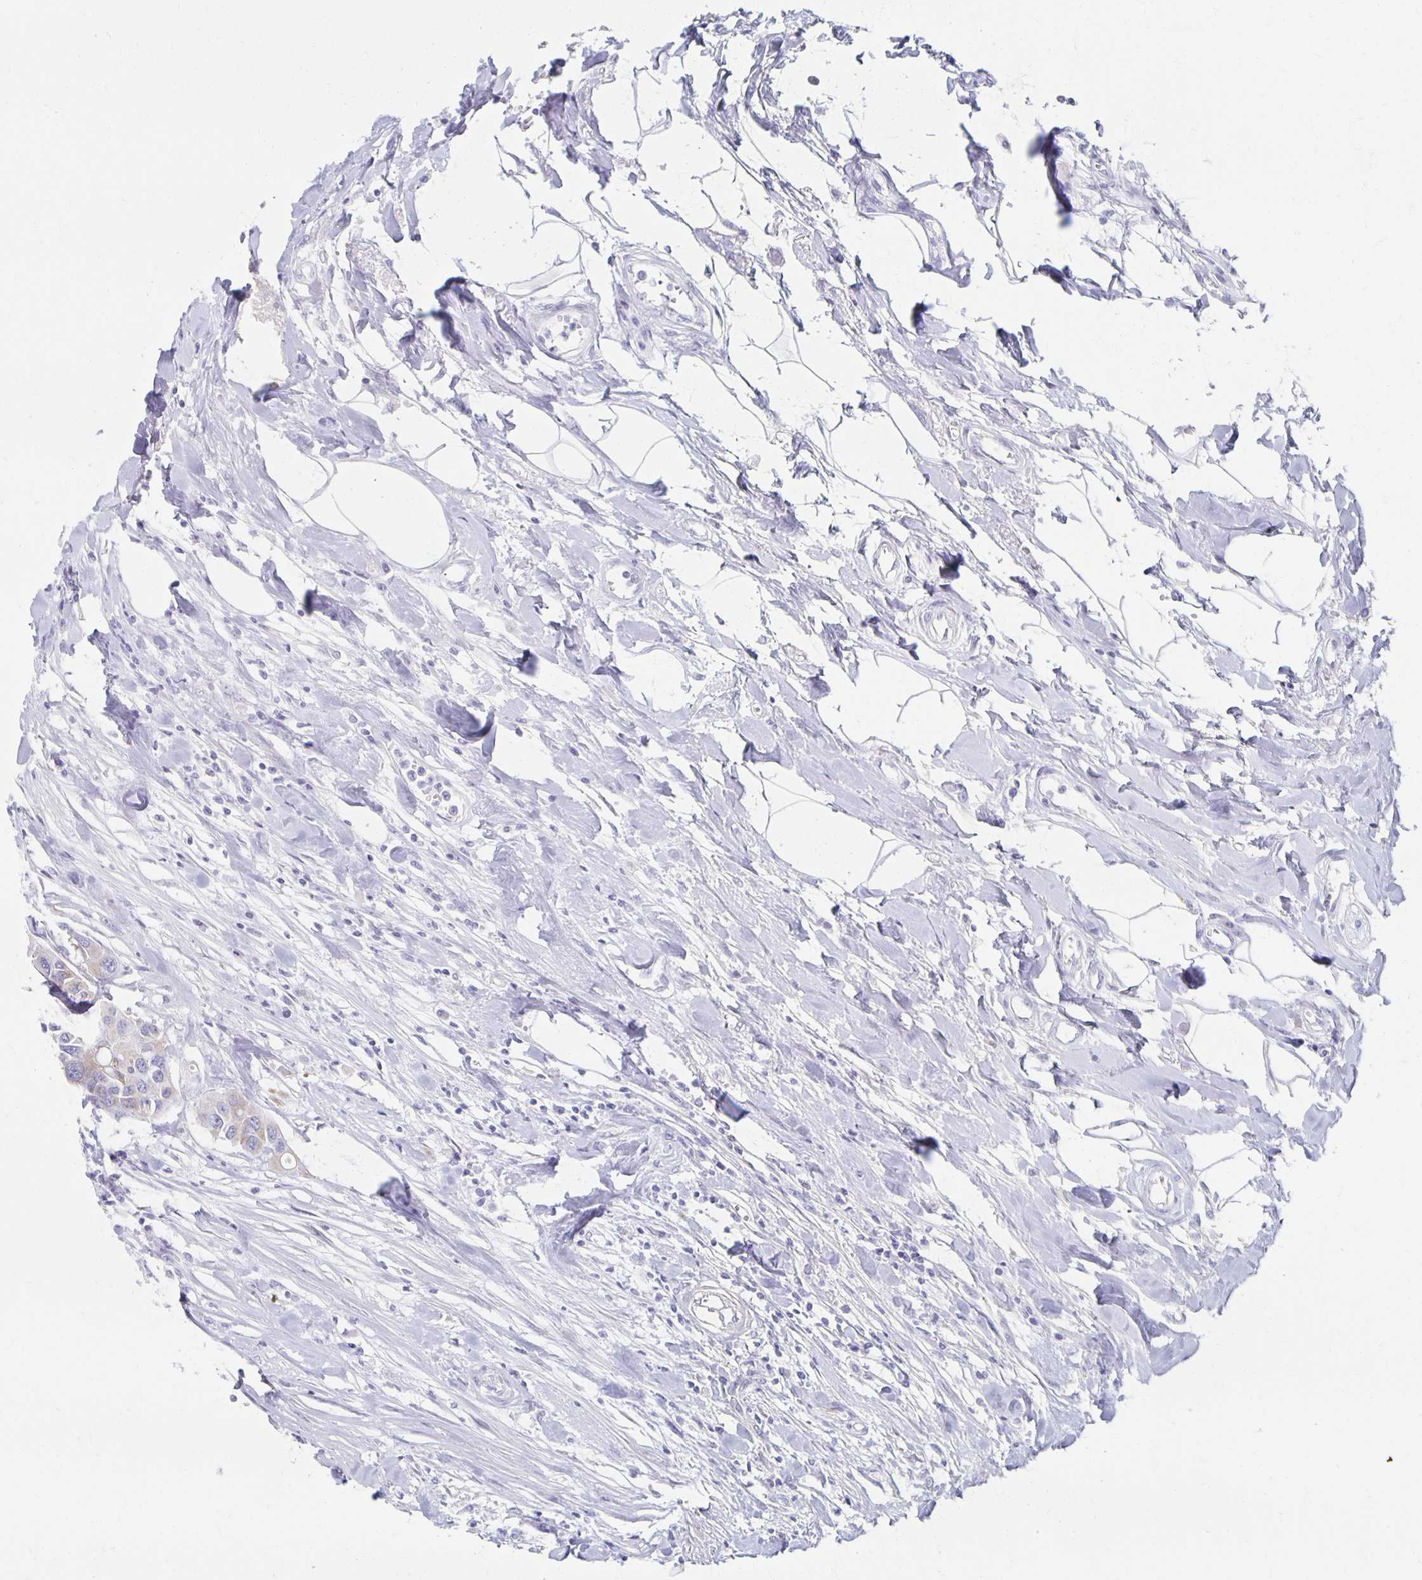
{"staining": {"intensity": "negative", "quantity": "none", "location": "none"}, "tissue": "colorectal cancer", "cell_type": "Tumor cells", "image_type": "cancer", "snomed": [{"axis": "morphology", "description": "Adenocarcinoma, NOS"}, {"axis": "topography", "description": "Colon"}], "caption": "Immunohistochemistry of human colorectal cancer shows no positivity in tumor cells.", "gene": "TEX44", "patient": {"sex": "male", "age": 77}}